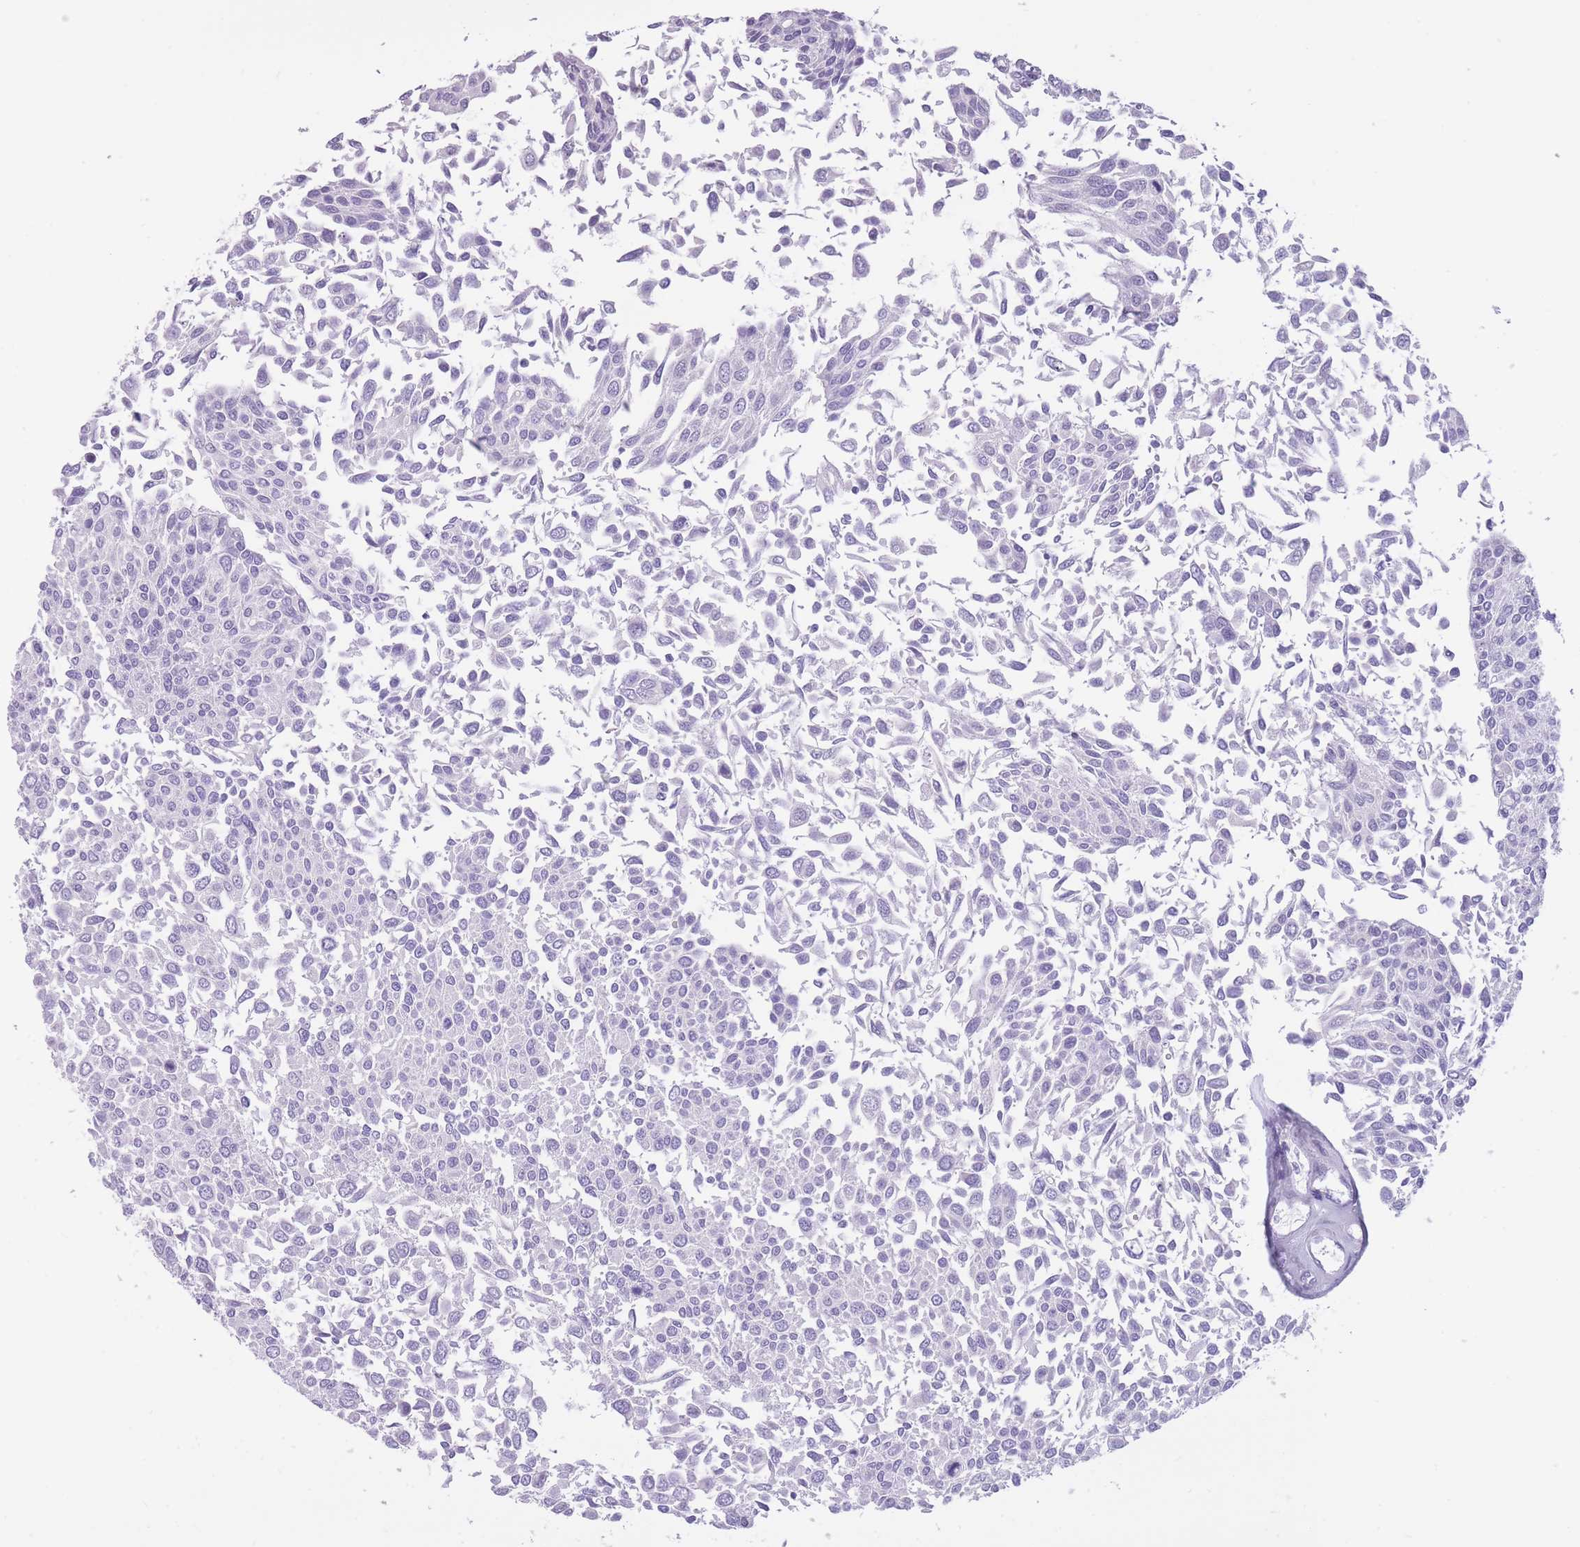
{"staining": {"intensity": "negative", "quantity": "none", "location": "none"}, "tissue": "urothelial cancer", "cell_type": "Tumor cells", "image_type": "cancer", "snomed": [{"axis": "morphology", "description": "Urothelial carcinoma, NOS"}, {"axis": "topography", "description": "Urinary bladder"}], "caption": "There is no significant positivity in tumor cells of urothelial cancer.", "gene": "WDR70", "patient": {"sex": "male", "age": 55}}